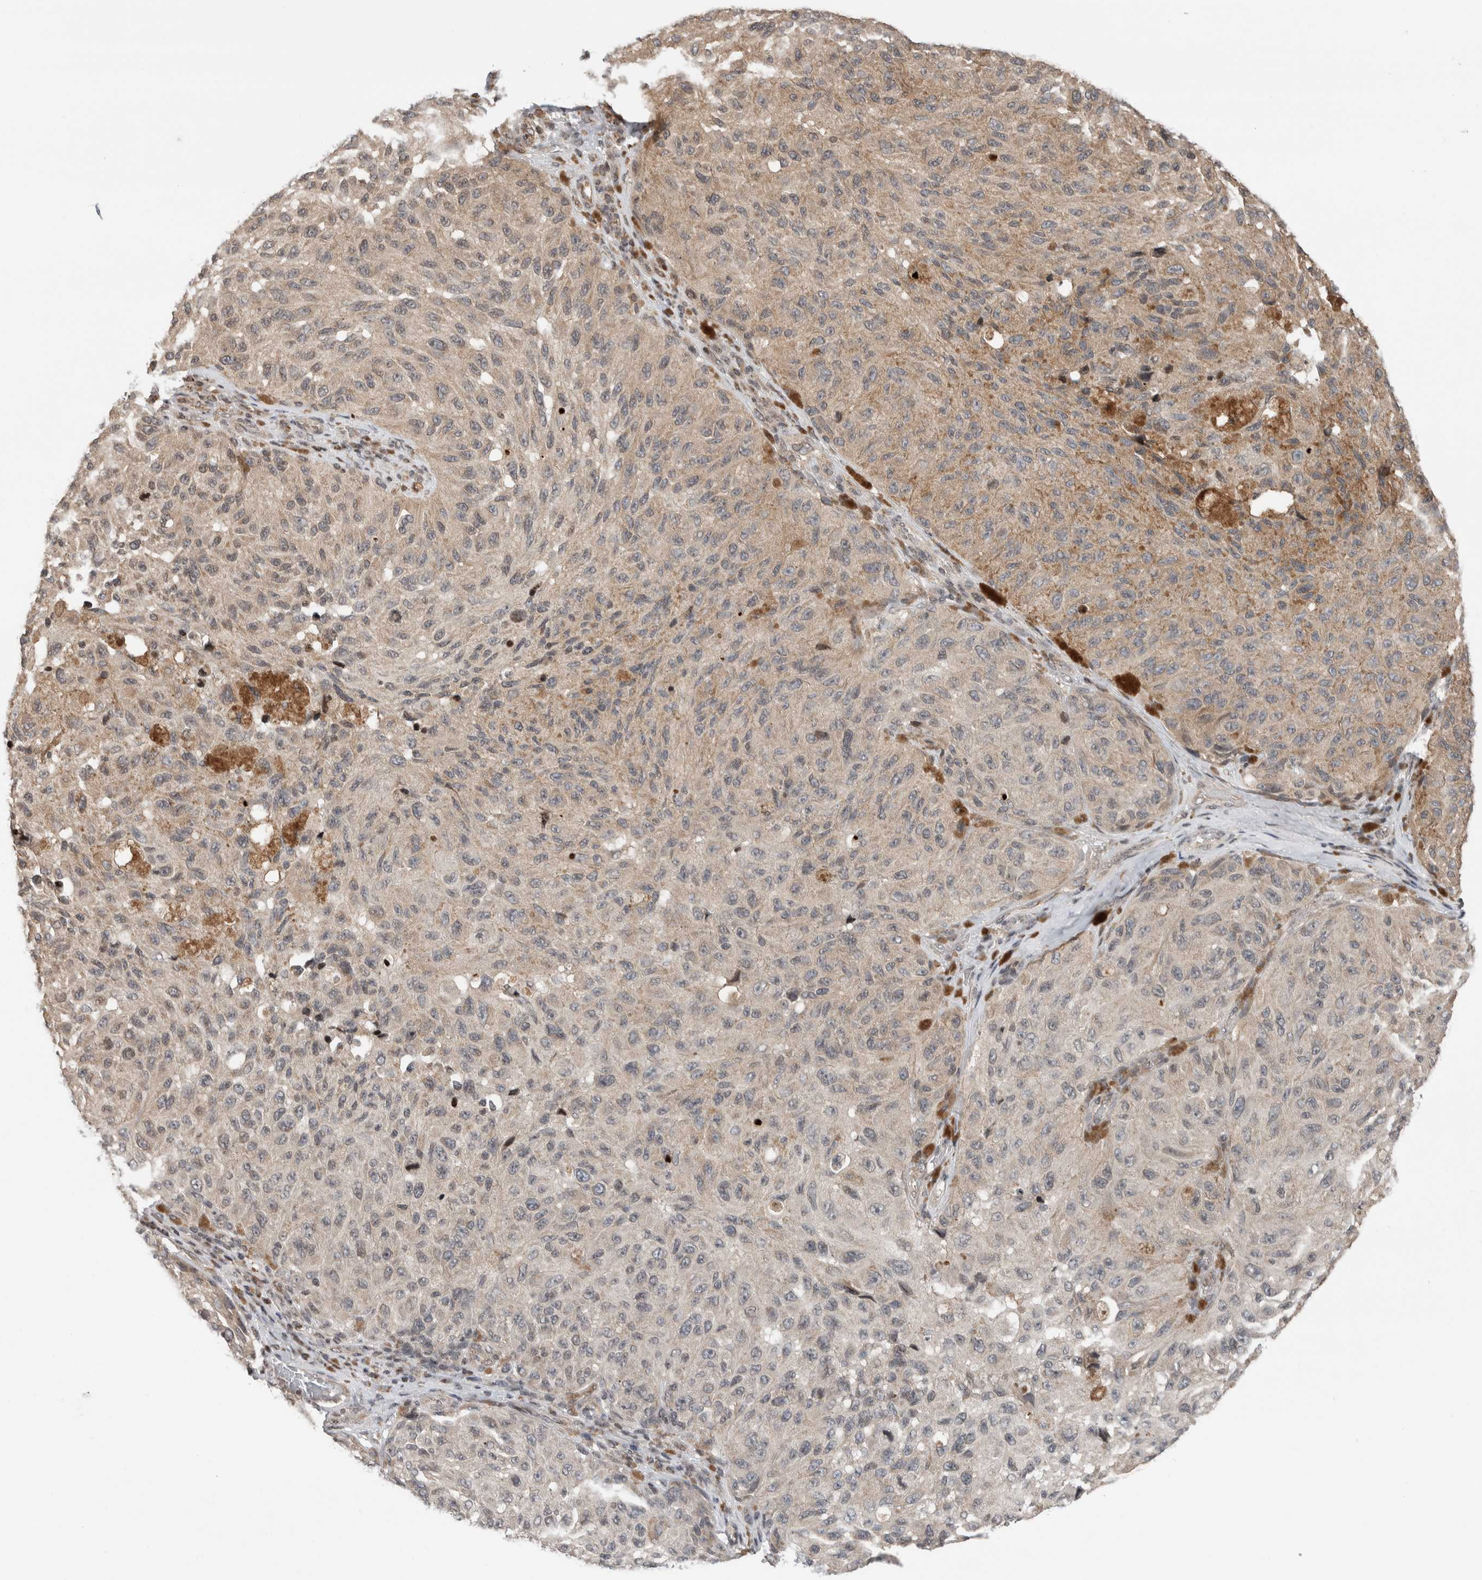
{"staining": {"intensity": "weak", "quantity": "25%-75%", "location": "cytoplasmic/membranous"}, "tissue": "melanoma", "cell_type": "Tumor cells", "image_type": "cancer", "snomed": [{"axis": "morphology", "description": "Malignant melanoma, NOS"}, {"axis": "topography", "description": "Skin"}], "caption": "Melanoma stained with immunohistochemistry (IHC) reveals weak cytoplasmic/membranous positivity in approximately 25%-75% of tumor cells. (DAB (3,3'-diaminobenzidine) = brown stain, brightfield microscopy at high magnification).", "gene": "NPLOC4", "patient": {"sex": "female", "age": 73}}